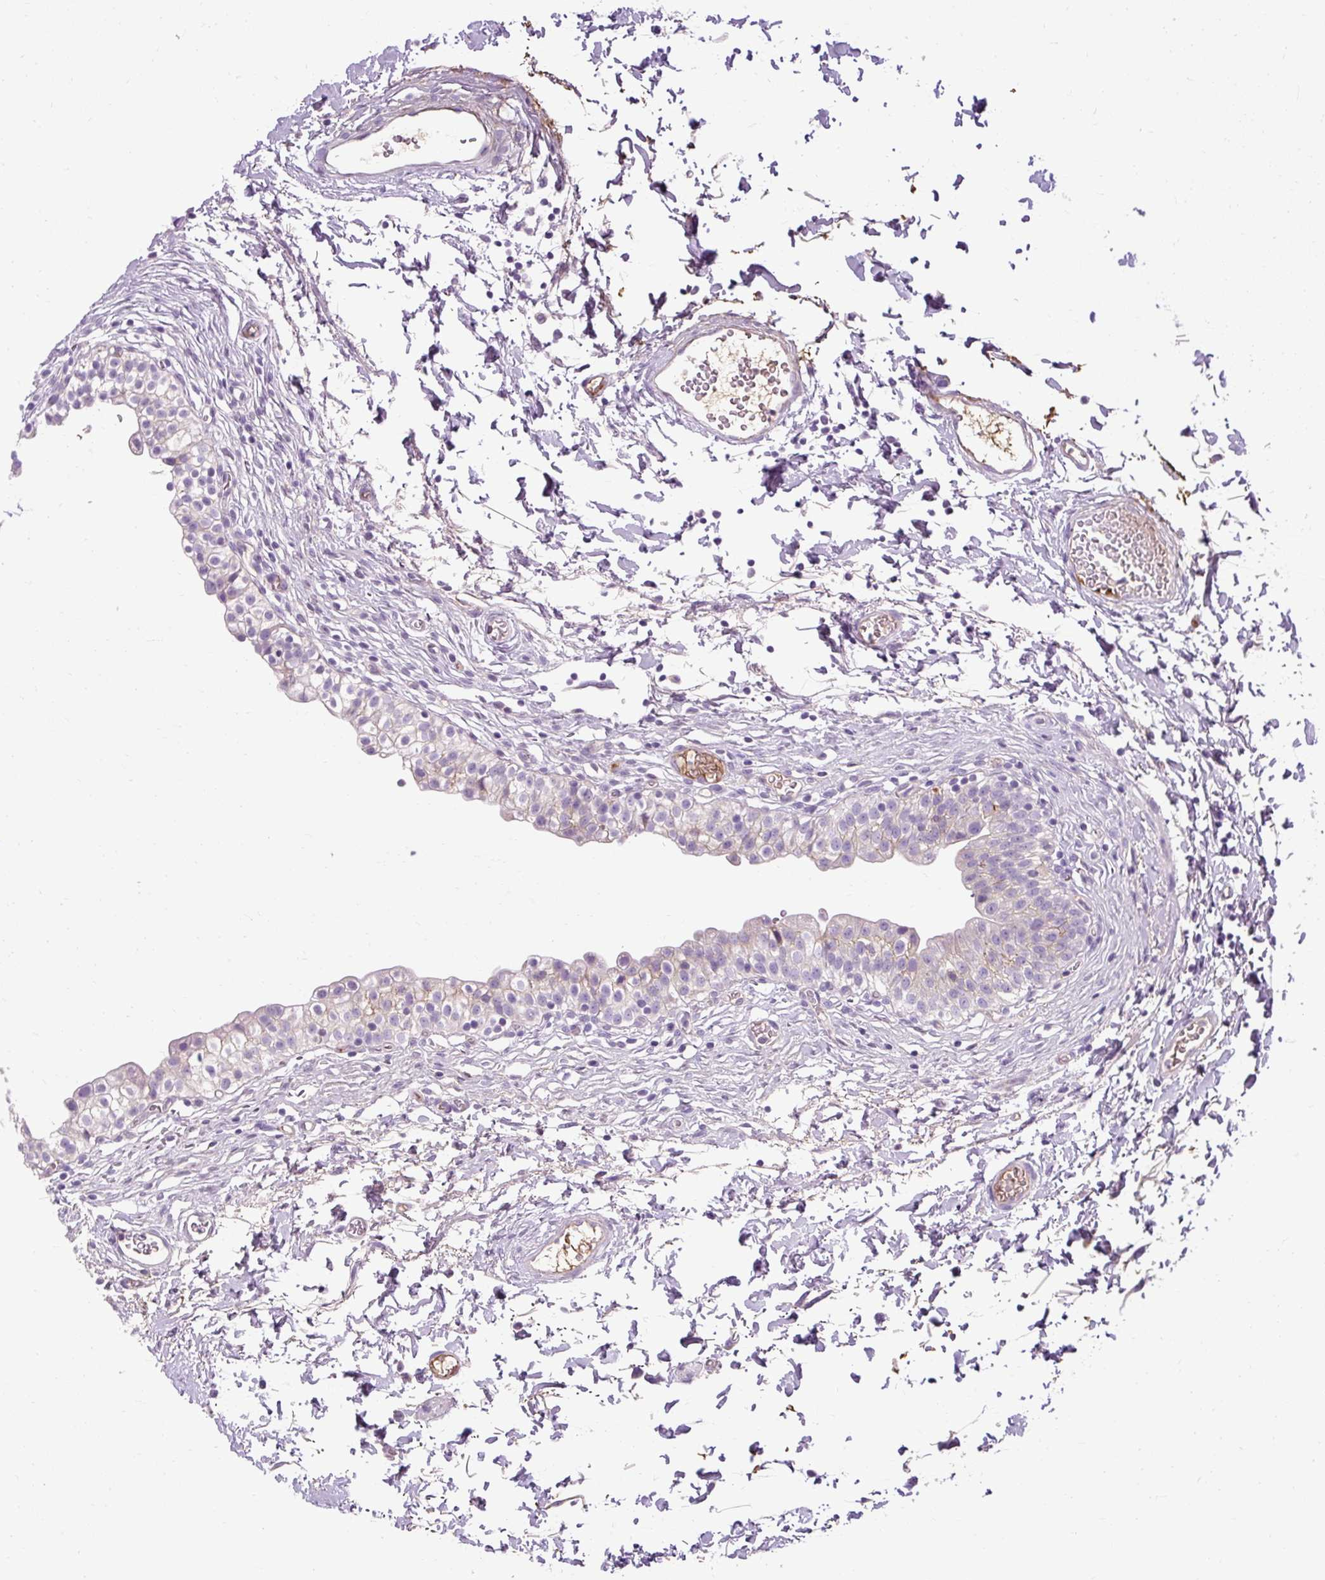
{"staining": {"intensity": "weak", "quantity": "<25%", "location": "cytoplasmic/membranous"}, "tissue": "urinary bladder", "cell_type": "Urothelial cells", "image_type": "normal", "snomed": [{"axis": "morphology", "description": "Normal tissue, NOS"}, {"axis": "topography", "description": "Urinary bladder"}, {"axis": "topography", "description": "Peripheral nerve tissue"}], "caption": "An immunohistochemistry image of normal urinary bladder is shown. There is no staining in urothelial cells of urinary bladder.", "gene": "ARRDC2", "patient": {"sex": "male", "age": 55}}